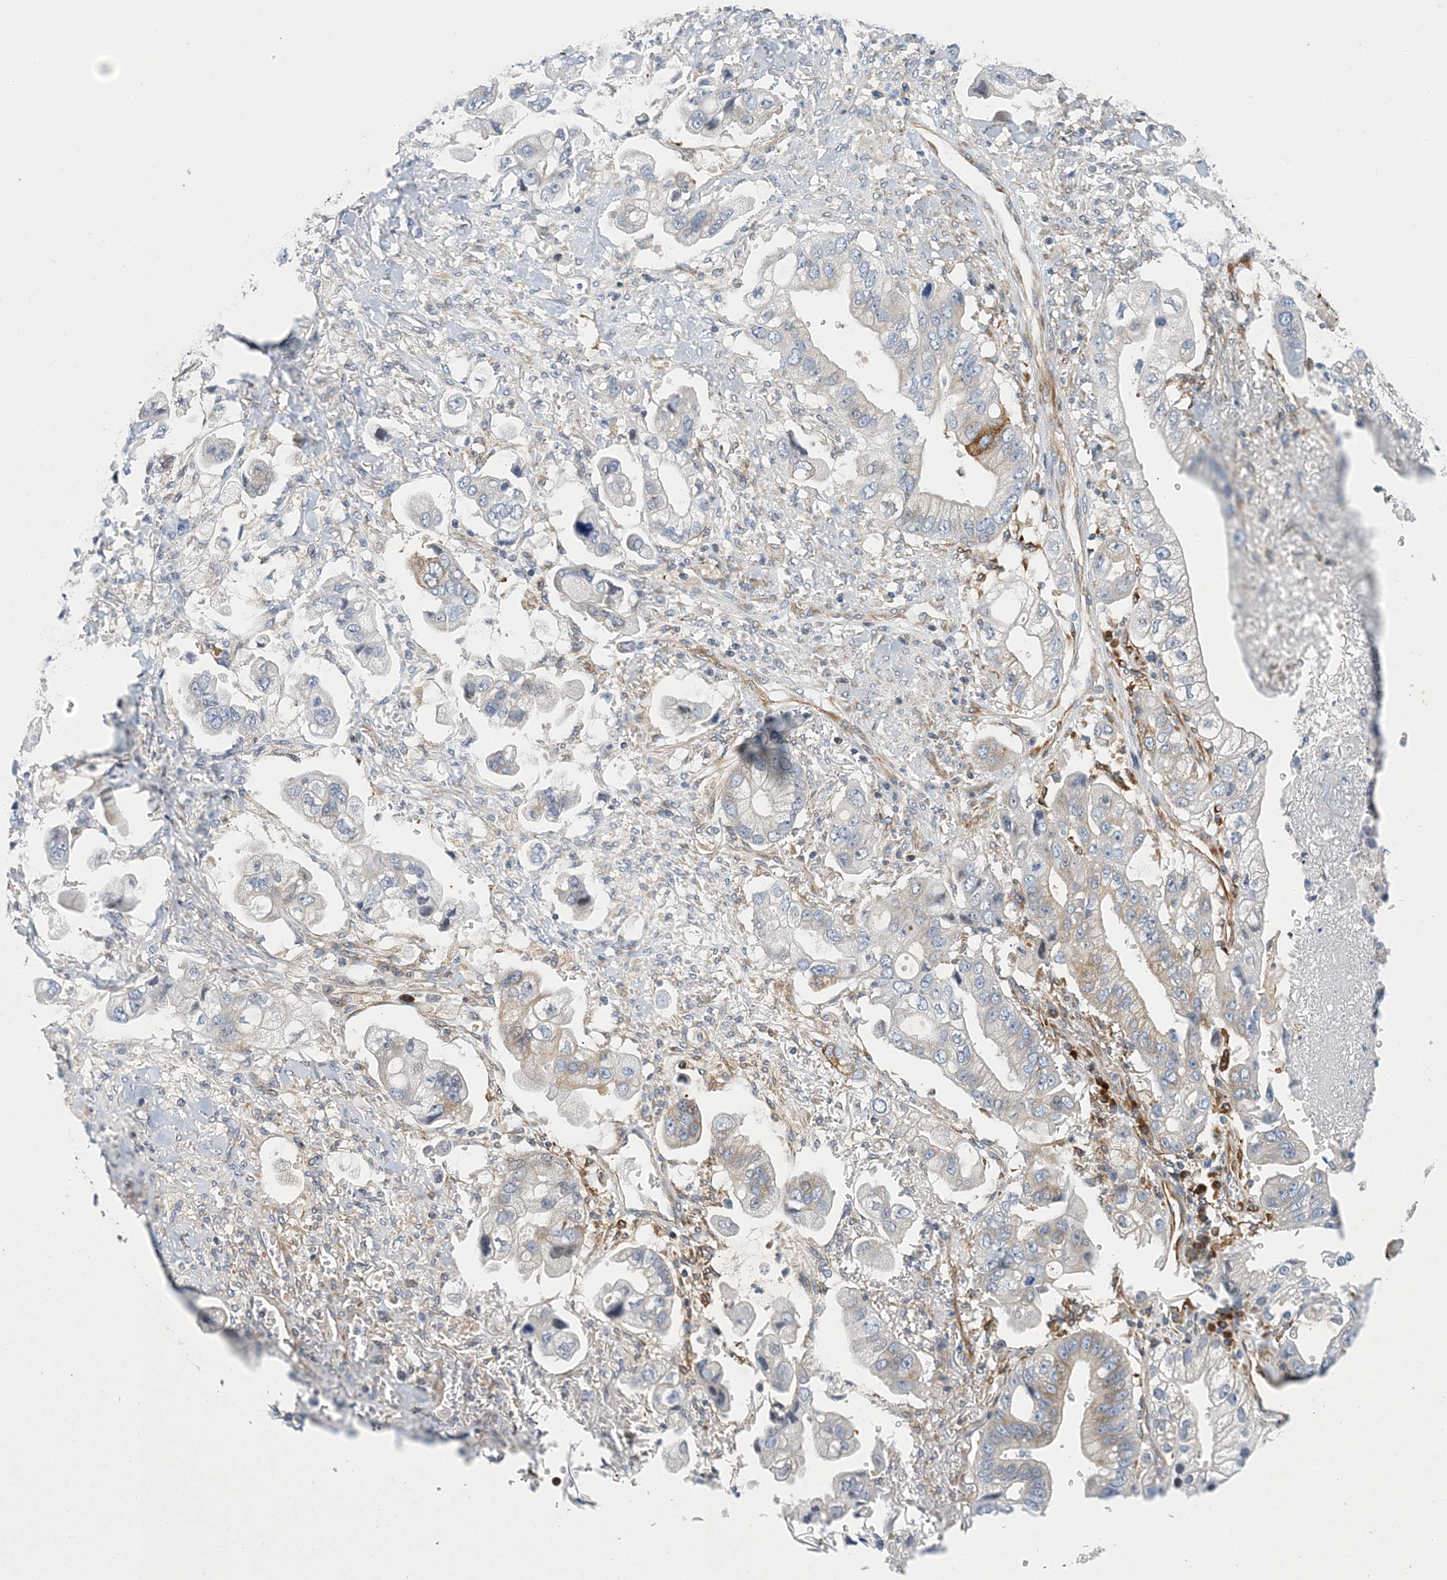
{"staining": {"intensity": "negative", "quantity": "none", "location": "none"}, "tissue": "stomach cancer", "cell_type": "Tumor cells", "image_type": "cancer", "snomed": [{"axis": "morphology", "description": "Adenocarcinoma, NOS"}, {"axis": "topography", "description": "Stomach"}], "caption": "This is an immunohistochemistry image of human stomach cancer (adenocarcinoma). There is no staining in tumor cells.", "gene": "PCDHA2", "patient": {"sex": "male", "age": 62}}